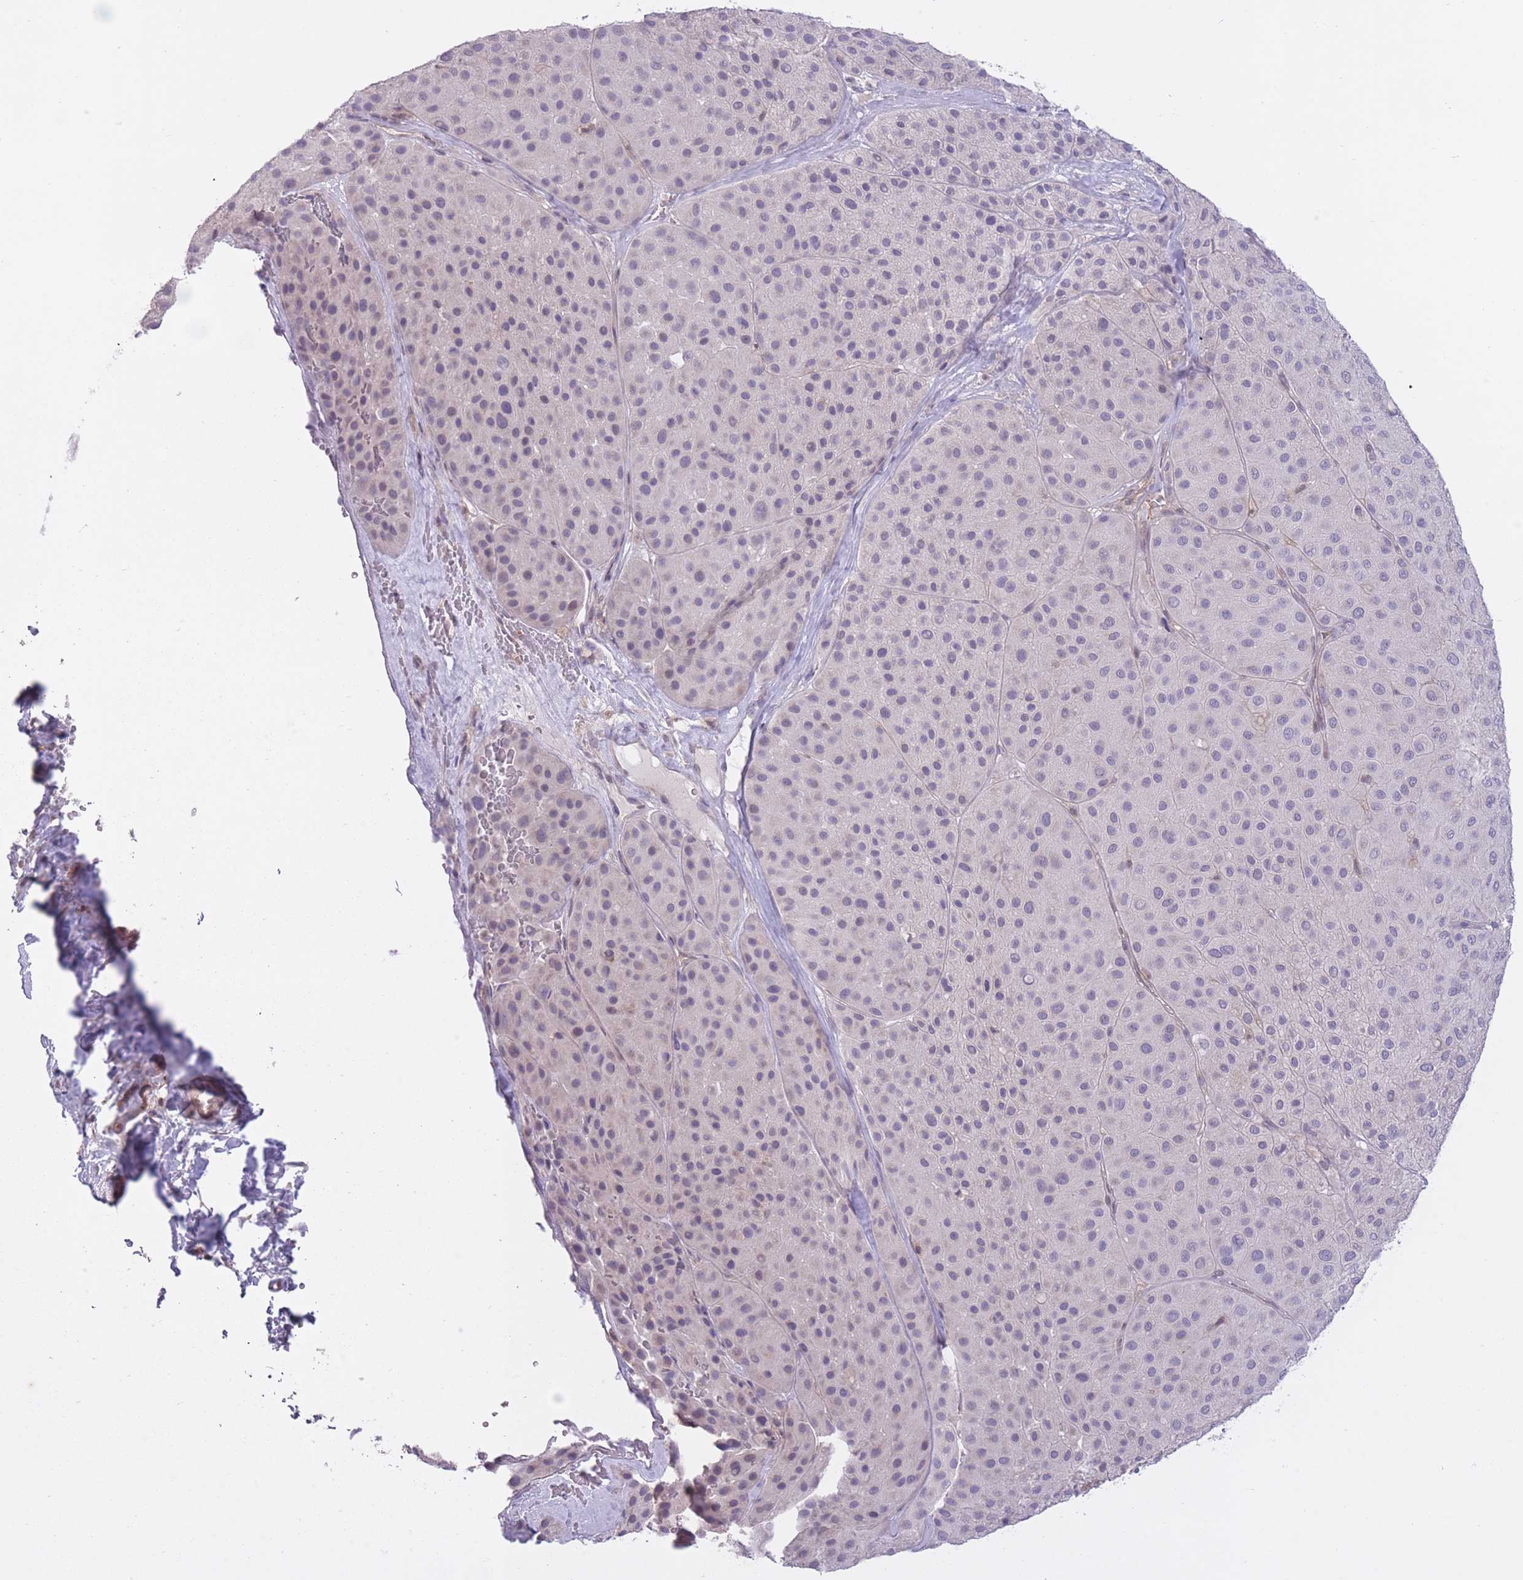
{"staining": {"intensity": "negative", "quantity": "none", "location": "none"}, "tissue": "melanoma", "cell_type": "Tumor cells", "image_type": "cancer", "snomed": [{"axis": "morphology", "description": "Malignant melanoma, Metastatic site"}, {"axis": "topography", "description": "Smooth muscle"}], "caption": "This is an immunohistochemistry image of melanoma. There is no staining in tumor cells.", "gene": "ARPIN", "patient": {"sex": "male", "age": 41}}